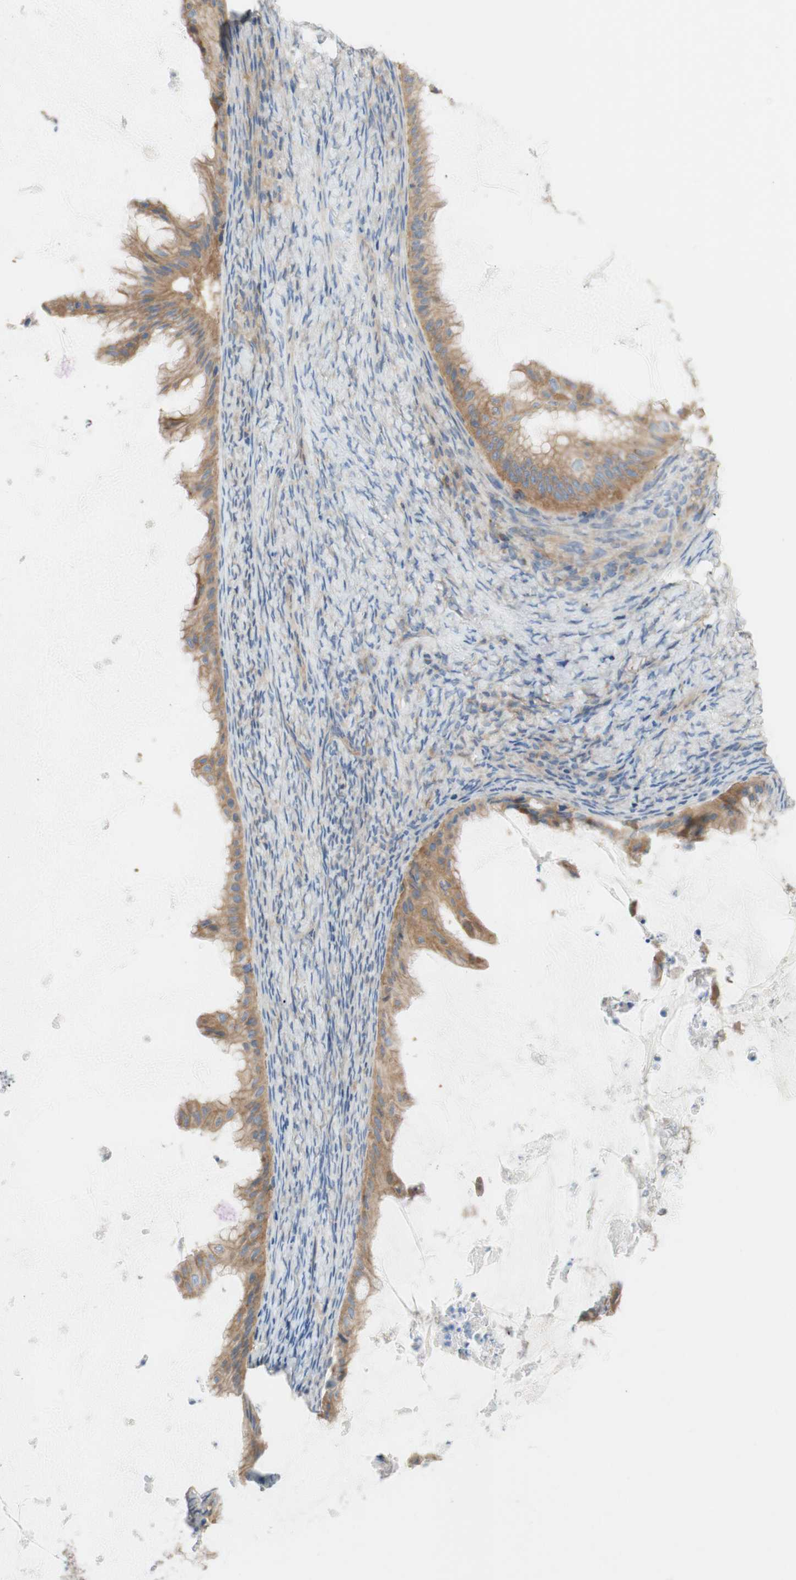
{"staining": {"intensity": "moderate", "quantity": ">75%", "location": "cytoplasmic/membranous"}, "tissue": "ovarian cancer", "cell_type": "Tumor cells", "image_type": "cancer", "snomed": [{"axis": "morphology", "description": "Cystadenocarcinoma, mucinous, NOS"}, {"axis": "topography", "description": "Ovary"}], "caption": "Ovarian cancer stained with a brown dye reveals moderate cytoplasmic/membranous positive positivity in approximately >75% of tumor cells.", "gene": "ATP2B1", "patient": {"sex": "female", "age": 61}}